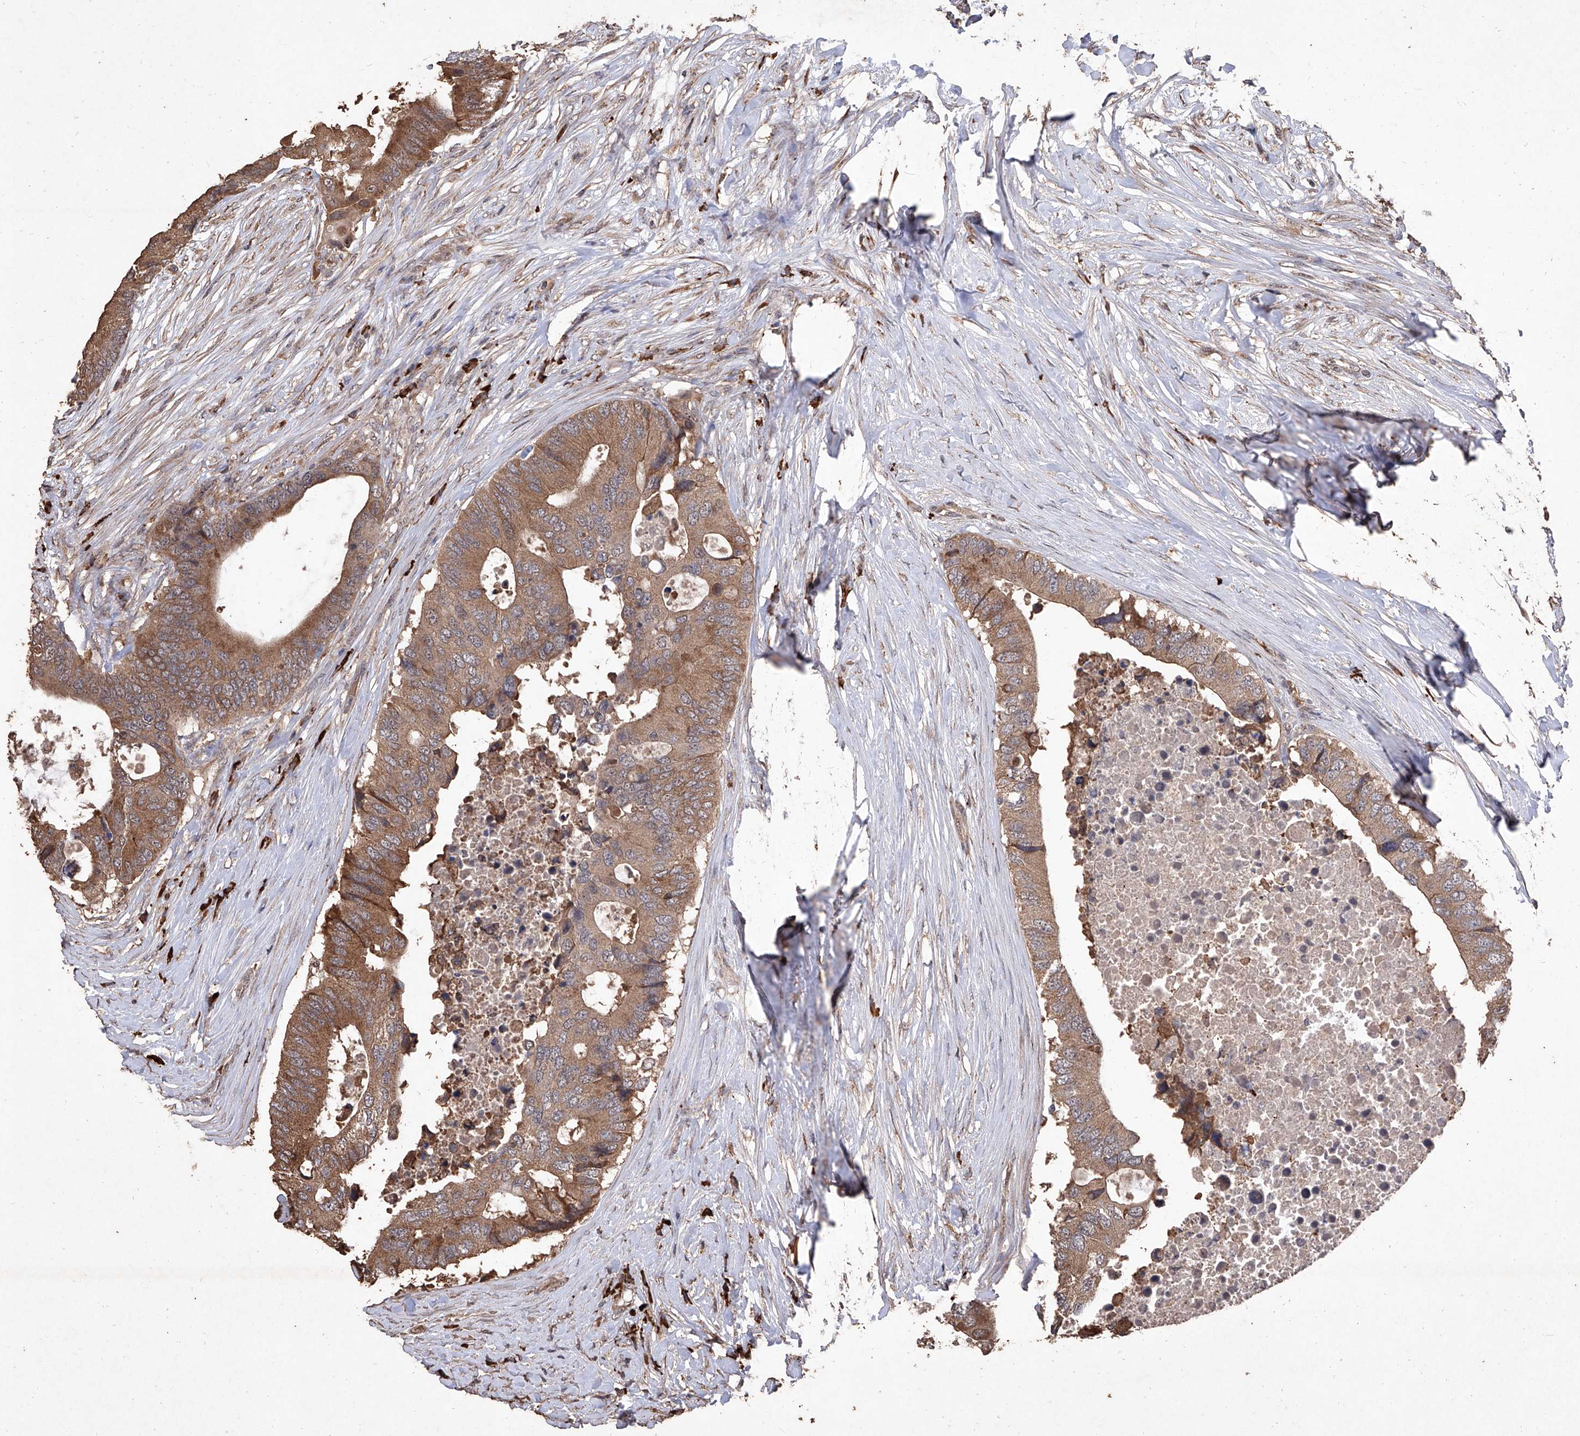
{"staining": {"intensity": "moderate", "quantity": ">75%", "location": "cytoplasmic/membranous"}, "tissue": "colorectal cancer", "cell_type": "Tumor cells", "image_type": "cancer", "snomed": [{"axis": "morphology", "description": "Adenocarcinoma, NOS"}, {"axis": "topography", "description": "Colon"}], "caption": "The photomicrograph shows immunohistochemical staining of adenocarcinoma (colorectal). There is moderate cytoplasmic/membranous positivity is seen in approximately >75% of tumor cells. (brown staining indicates protein expression, while blue staining denotes nuclei).", "gene": "EML1", "patient": {"sex": "male", "age": 71}}